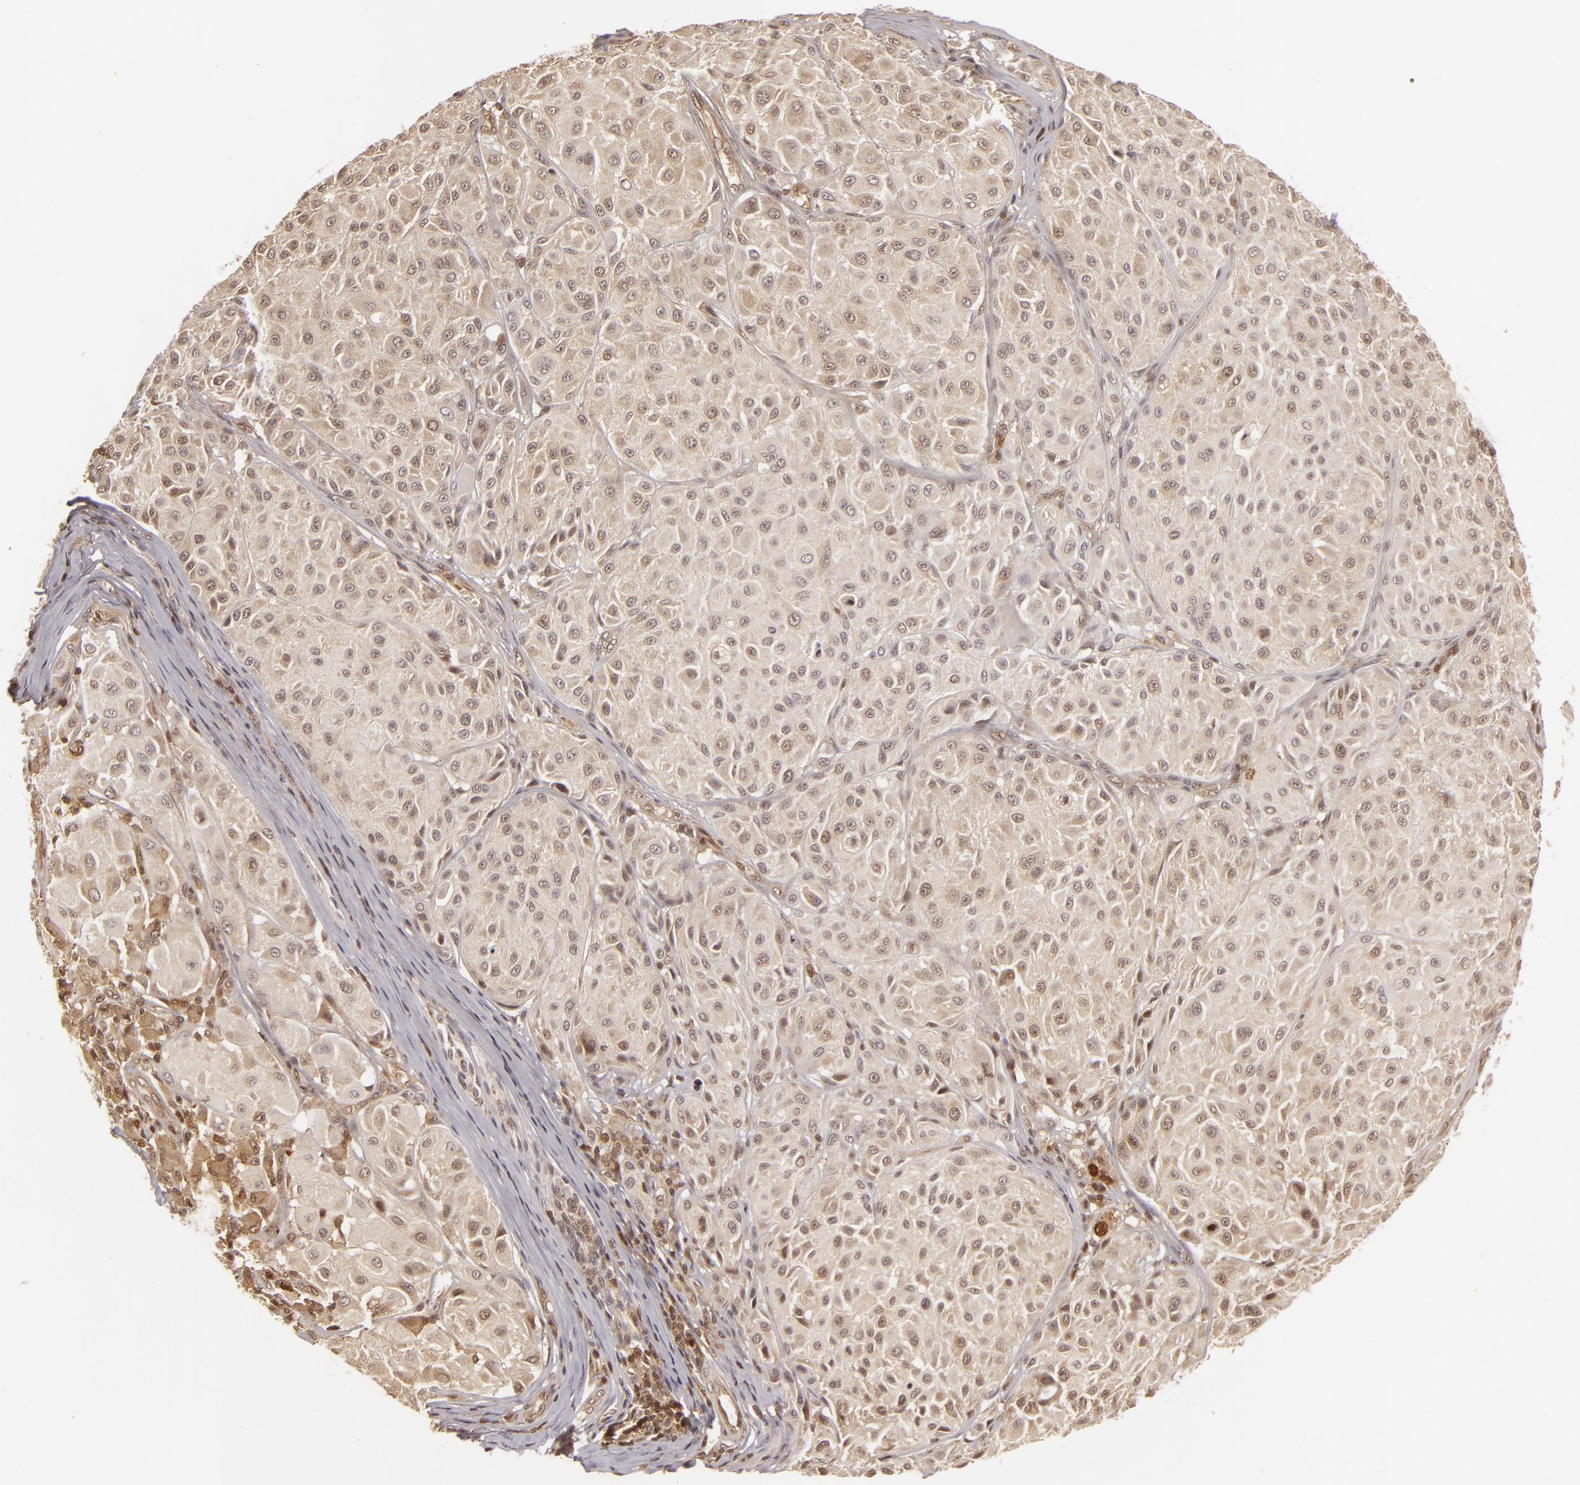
{"staining": {"intensity": "weak", "quantity": ">75%", "location": "cytoplasmic/membranous"}, "tissue": "melanoma", "cell_type": "Tumor cells", "image_type": "cancer", "snomed": [{"axis": "morphology", "description": "Malignant melanoma, NOS"}, {"axis": "topography", "description": "Skin"}], "caption": "Tumor cells demonstrate weak cytoplasmic/membranous staining in approximately >75% of cells in malignant melanoma.", "gene": "ZBTB33", "patient": {"sex": "male", "age": 36}}